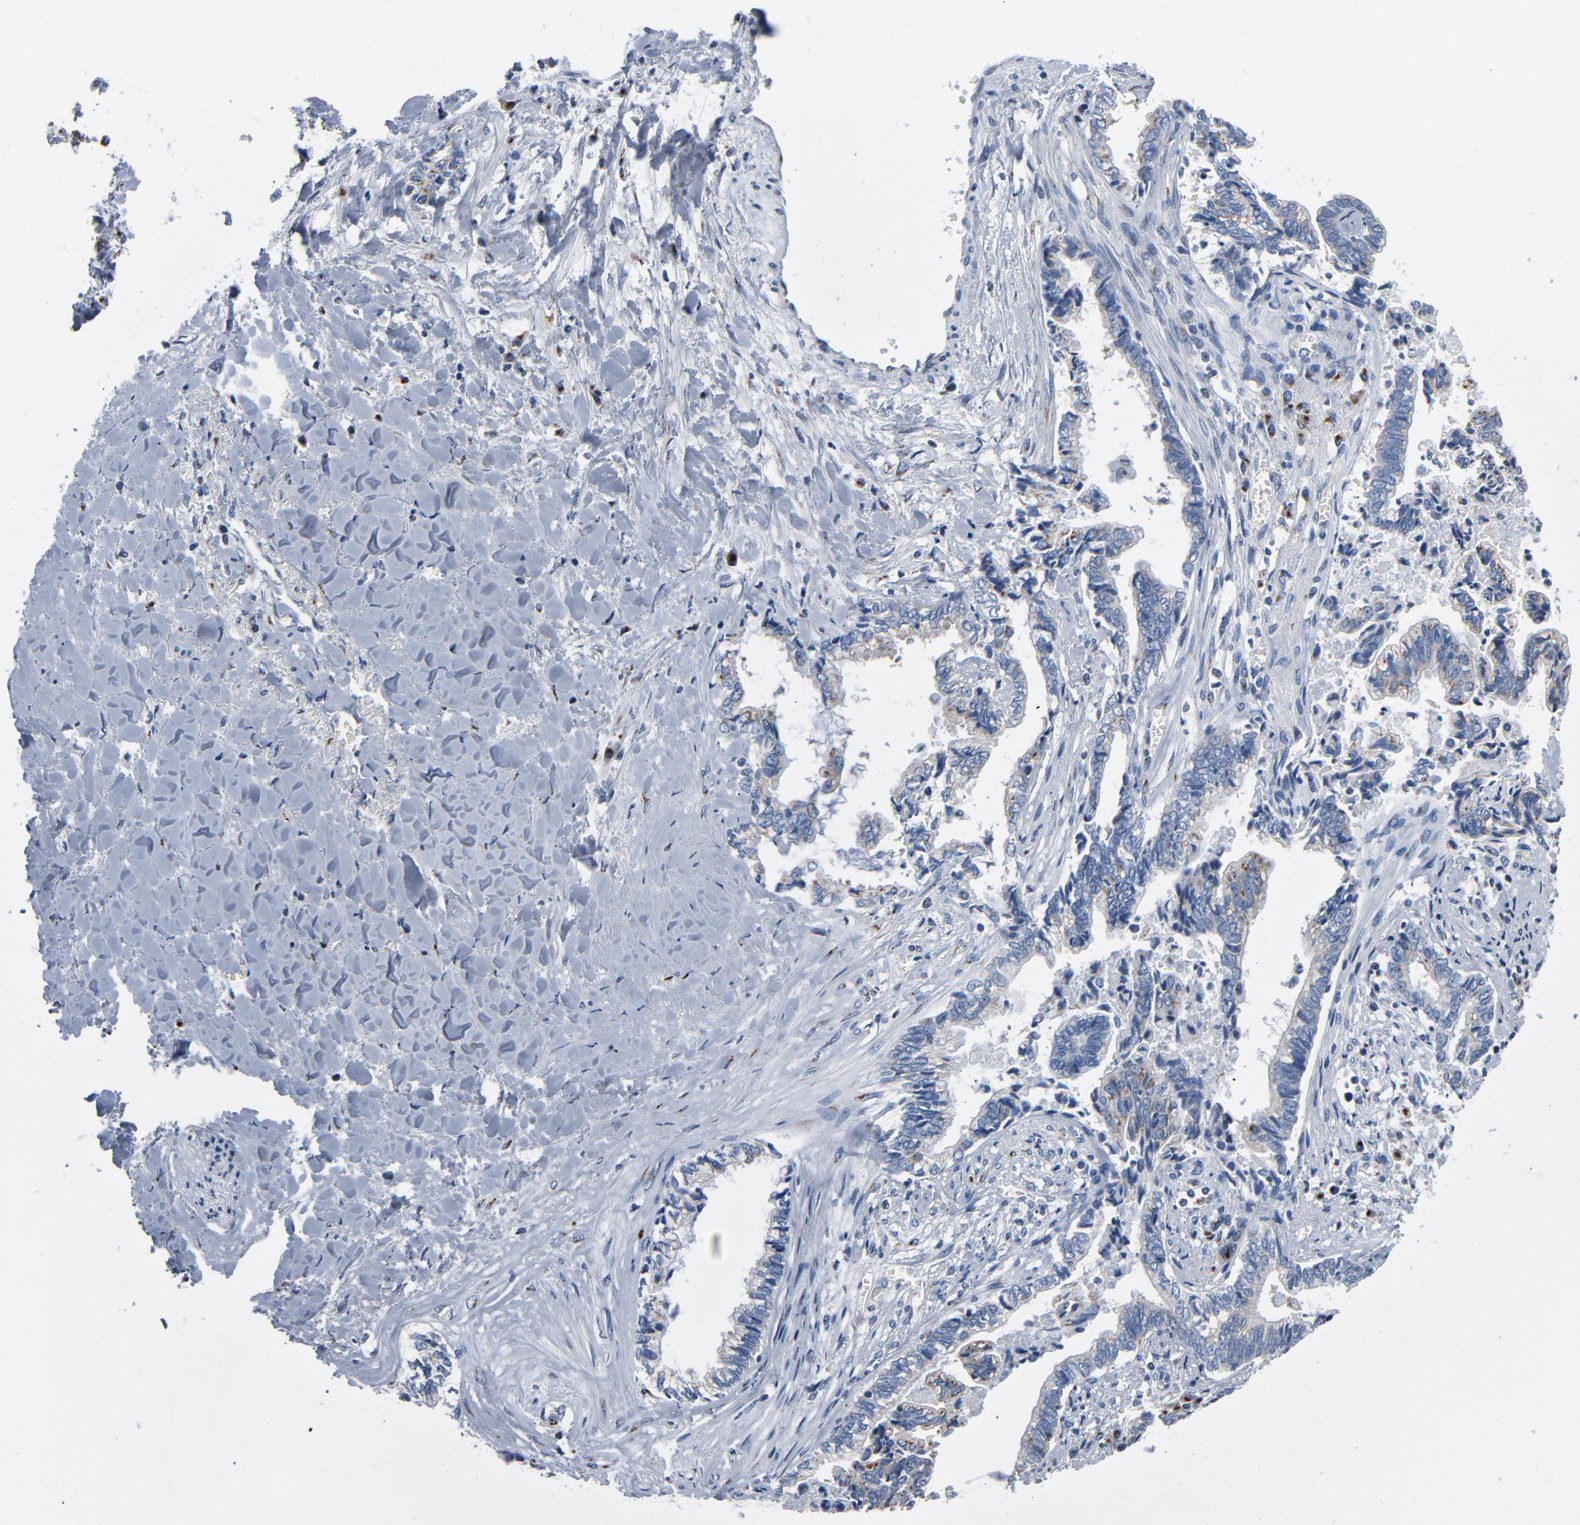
{"staining": {"intensity": "moderate", "quantity": "25%-75%", "location": "cytoplasmic/membranous"}, "tissue": "liver cancer", "cell_type": "Tumor cells", "image_type": "cancer", "snomed": [{"axis": "morphology", "description": "Cholangiocarcinoma"}, {"axis": "topography", "description": "Liver"}], "caption": "Immunohistochemistry (IHC) of liver cancer demonstrates medium levels of moderate cytoplasmic/membranous staining in about 25%-75% of tumor cells.", "gene": "YIPF6", "patient": {"sex": "male", "age": 57}}